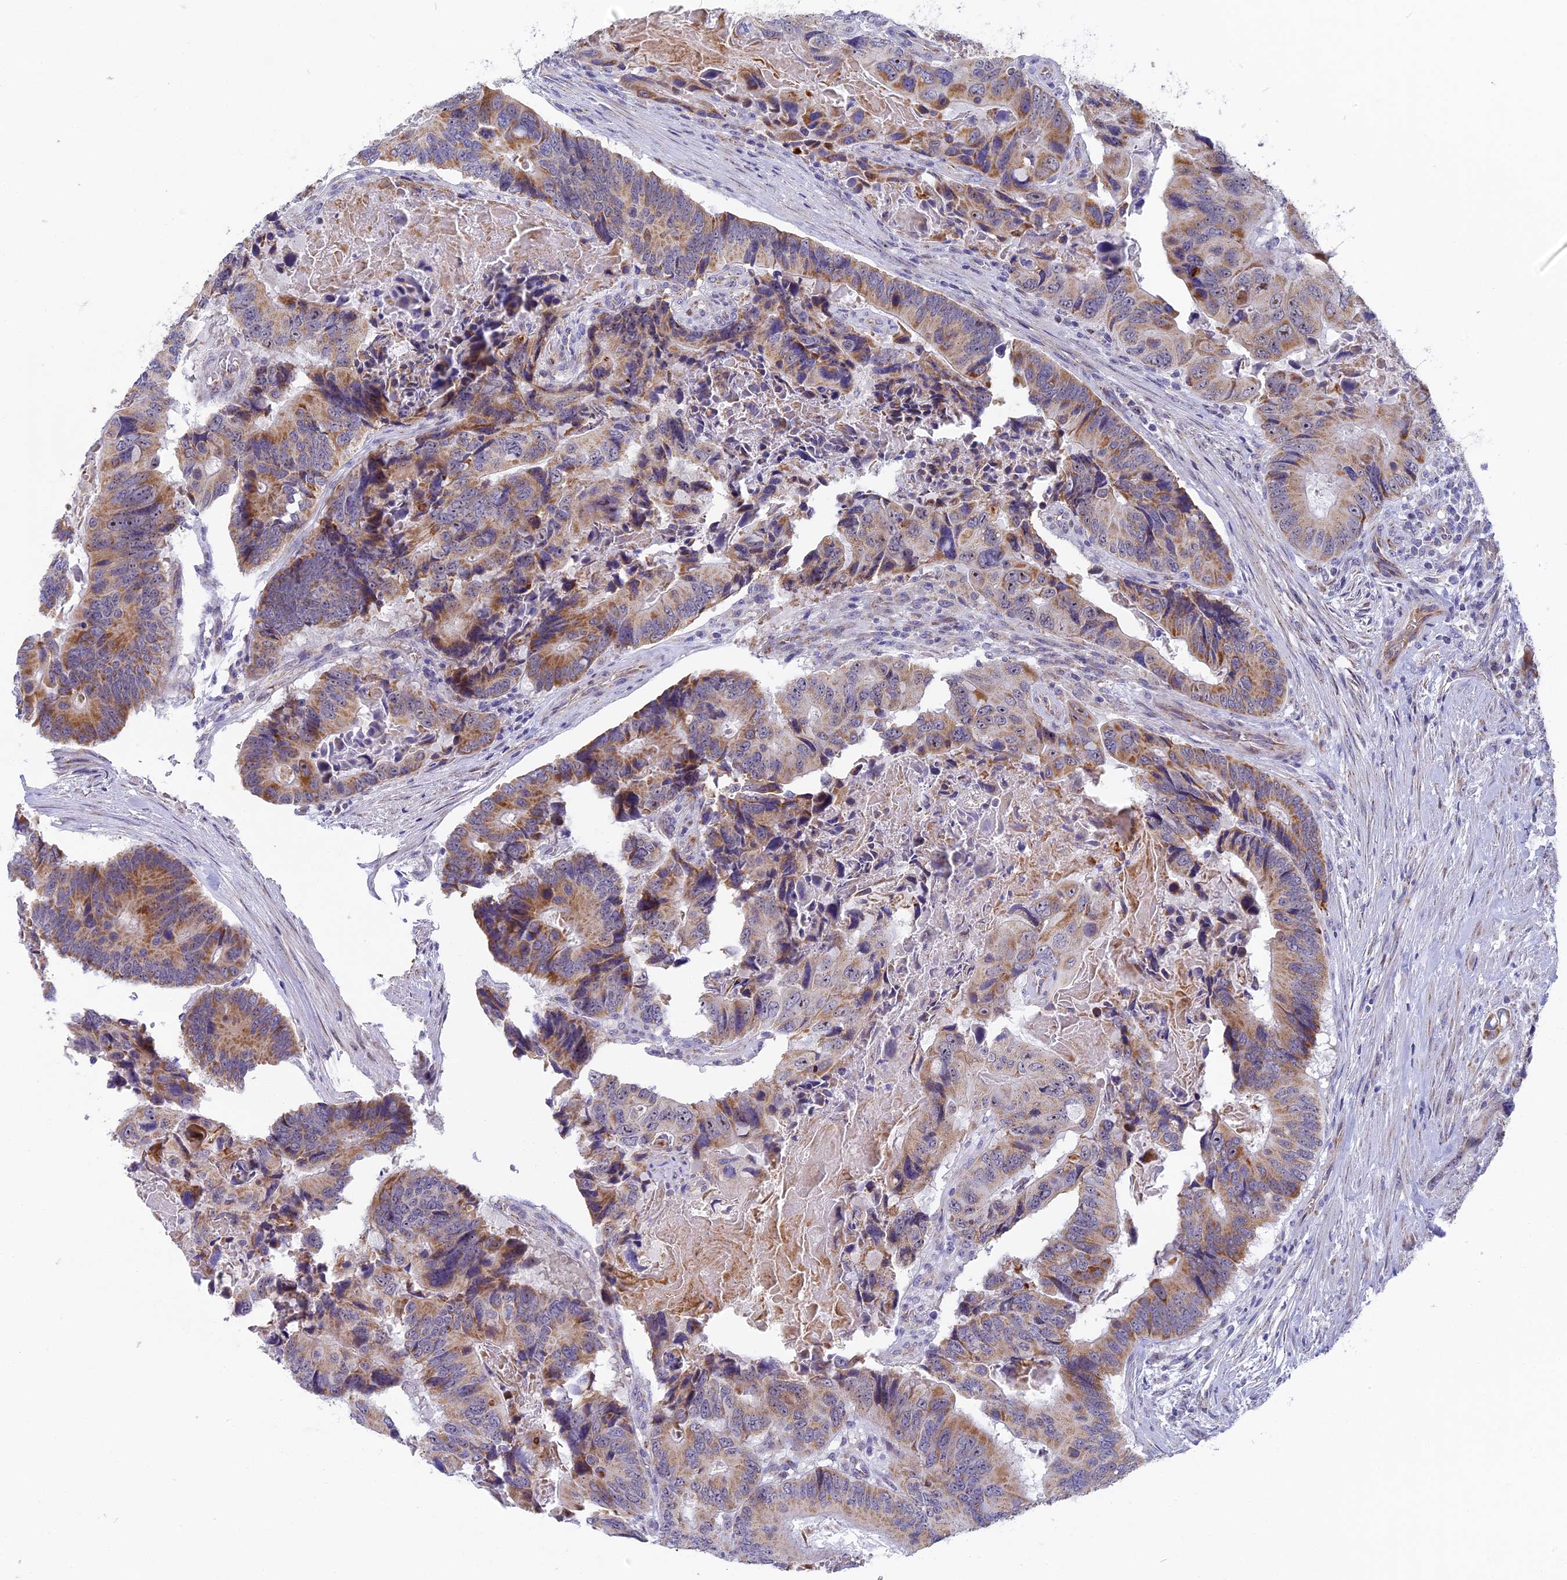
{"staining": {"intensity": "moderate", "quantity": ">75%", "location": "cytoplasmic/membranous"}, "tissue": "colorectal cancer", "cell_type": "Tumor cells", "image_type": "cancer", "snomed": [{"axis": "morphology", "description": "Adenocarcinoma, NOS"}, {"axis": "topography", "description": "Colon"}], "caption": "Immunohistochemistry (IHC) image of adenocarcinoma (colorectal) stained for a protein (brown), which displays medium levels of moderate cytoplasmic/membranous staining in about >75% of tumor cells.", "gene": "DTWD1", "patient": {"sex": "male", "age": 84}}